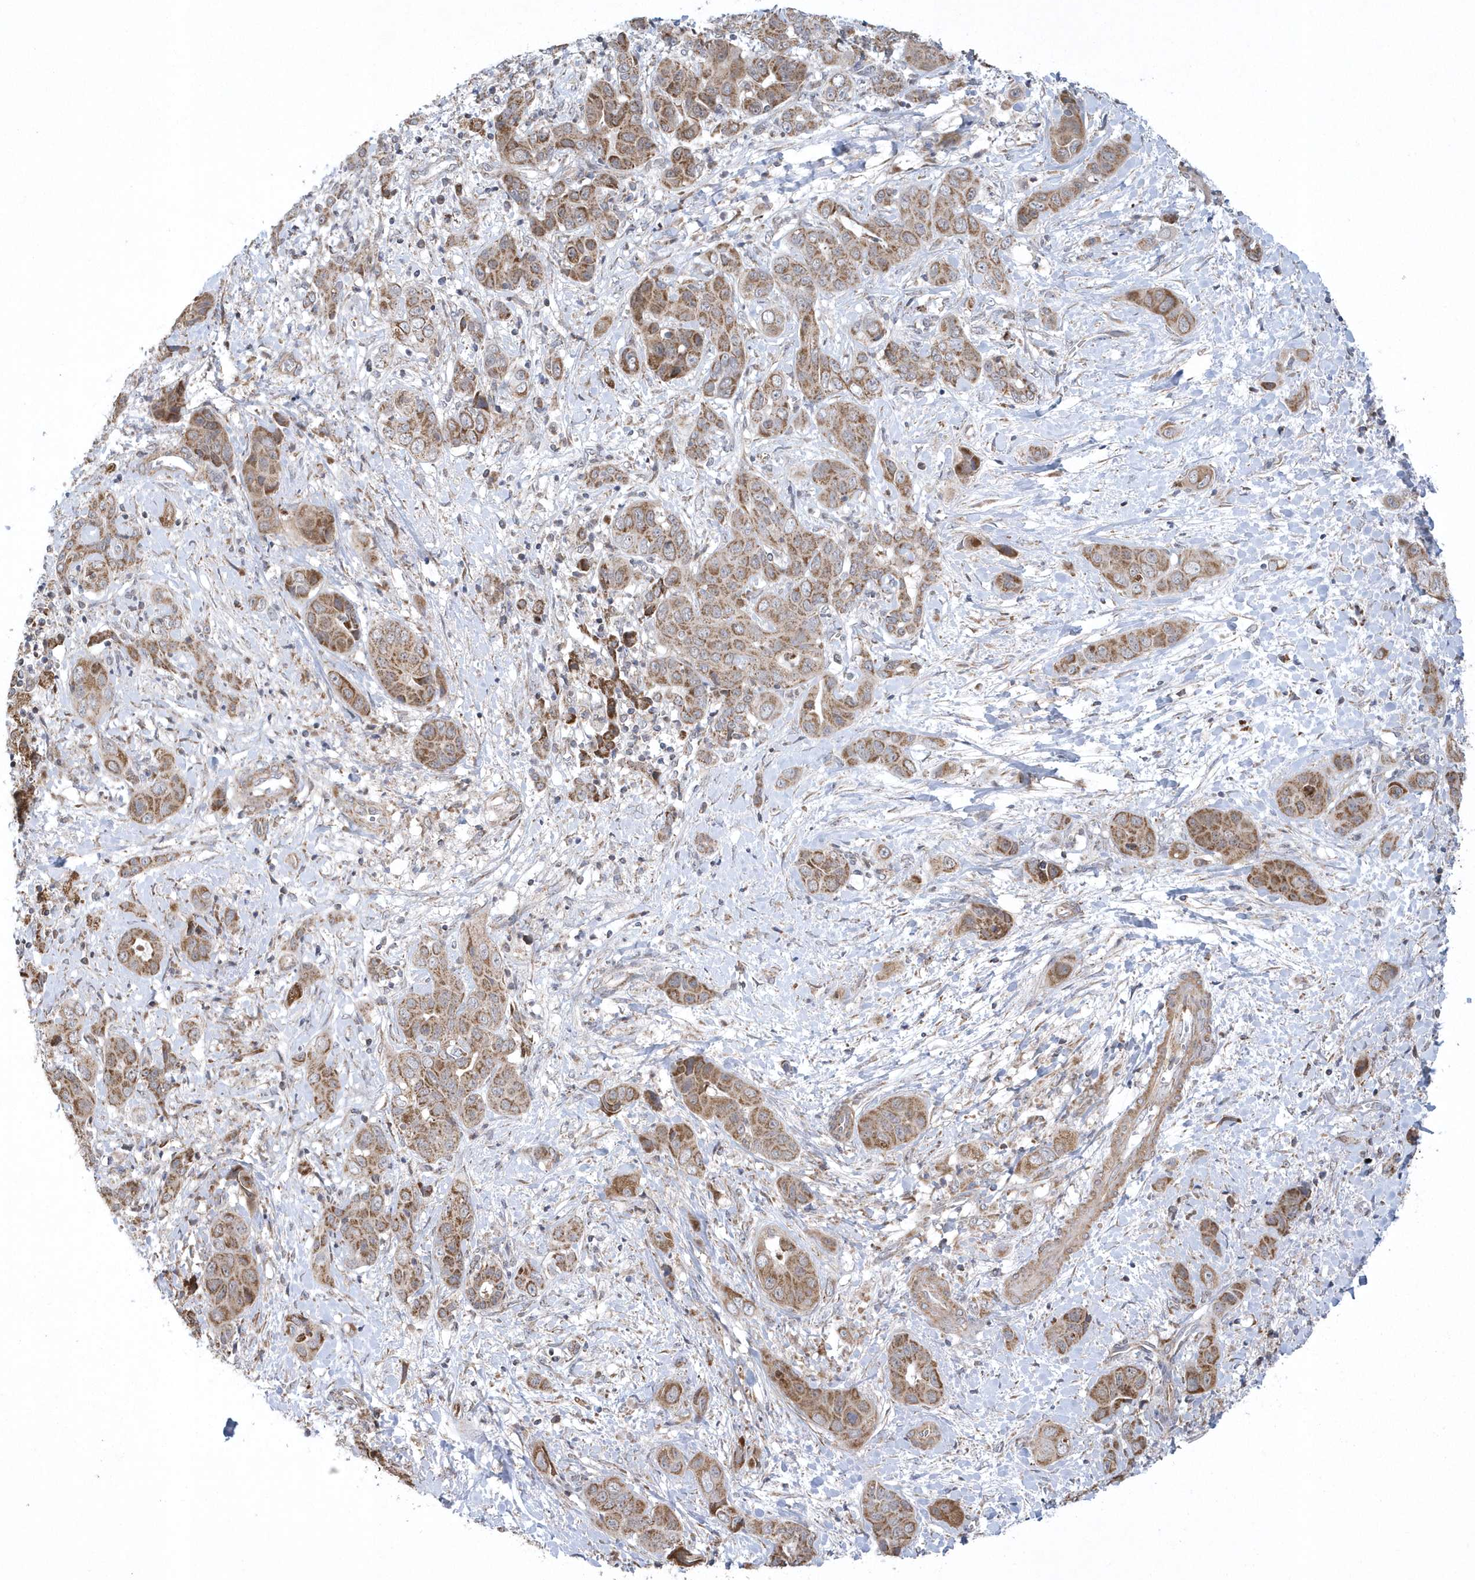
{"staining": {"intensity": "strong", "quantity": ">75%", "location": "cytoplasmic/membranous"}, "tissue": "liver cancer", "cell_type": "Tumor cells", "image_type": "cancer", "snomed": [{"axis": "morphology", "description": "Cholangiocarcinoma"}, {"axis": "topography", "description": "Liver"}], "caption": "Immunohistochemical staining of human liver cancer shows high levels of strong cytoplasmic/membranous protein staining in about >75% of tumor cells. The protein of interest is shown in brown color, while the nuclei are stained blue.", "gene": "SLX9", "patient": {"sex": "female", "age": 52}}